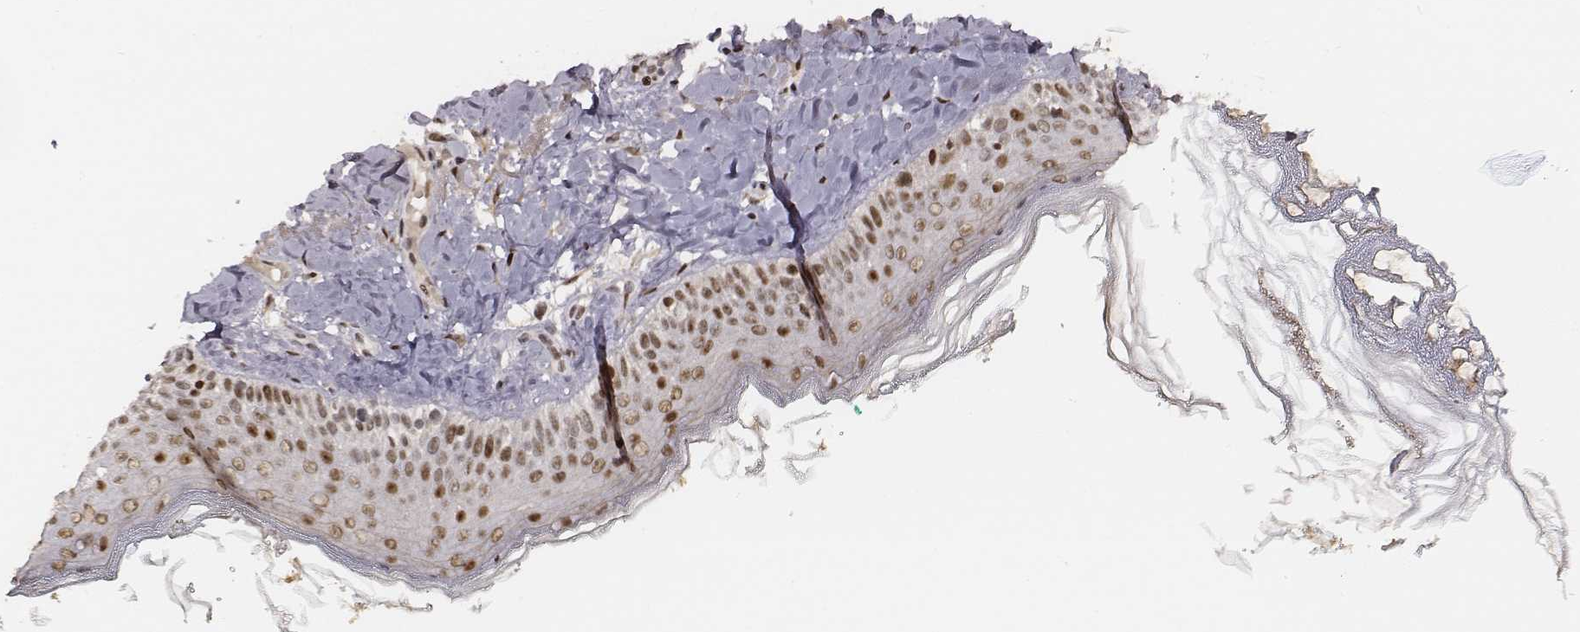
{"staining": {"intensity": "strong", "quantity": ">75%", "location": "nuclear"}, "tissue": "skin", "cell_type": "Fibroblasts", "image_type": "normal", "snomed": [{"axis": "morphology", "description": "Normal tissue, NOS"}, {"axis": "topography", "description": "Skin"}], "caption": "Immunohistochemistry staining of benign skin, which shows high levels of strong nuclear staining in about >75% of fibroblasts indicating strong nuclear protein expression. The staining was performed using DAB (3,3'-diaminobenzidine) (brown) for protein detection and nuclei were counterstained in hematoxylin (blue).", "gene": "PPARA", "patient": {"sex": "male", "age": 73}}